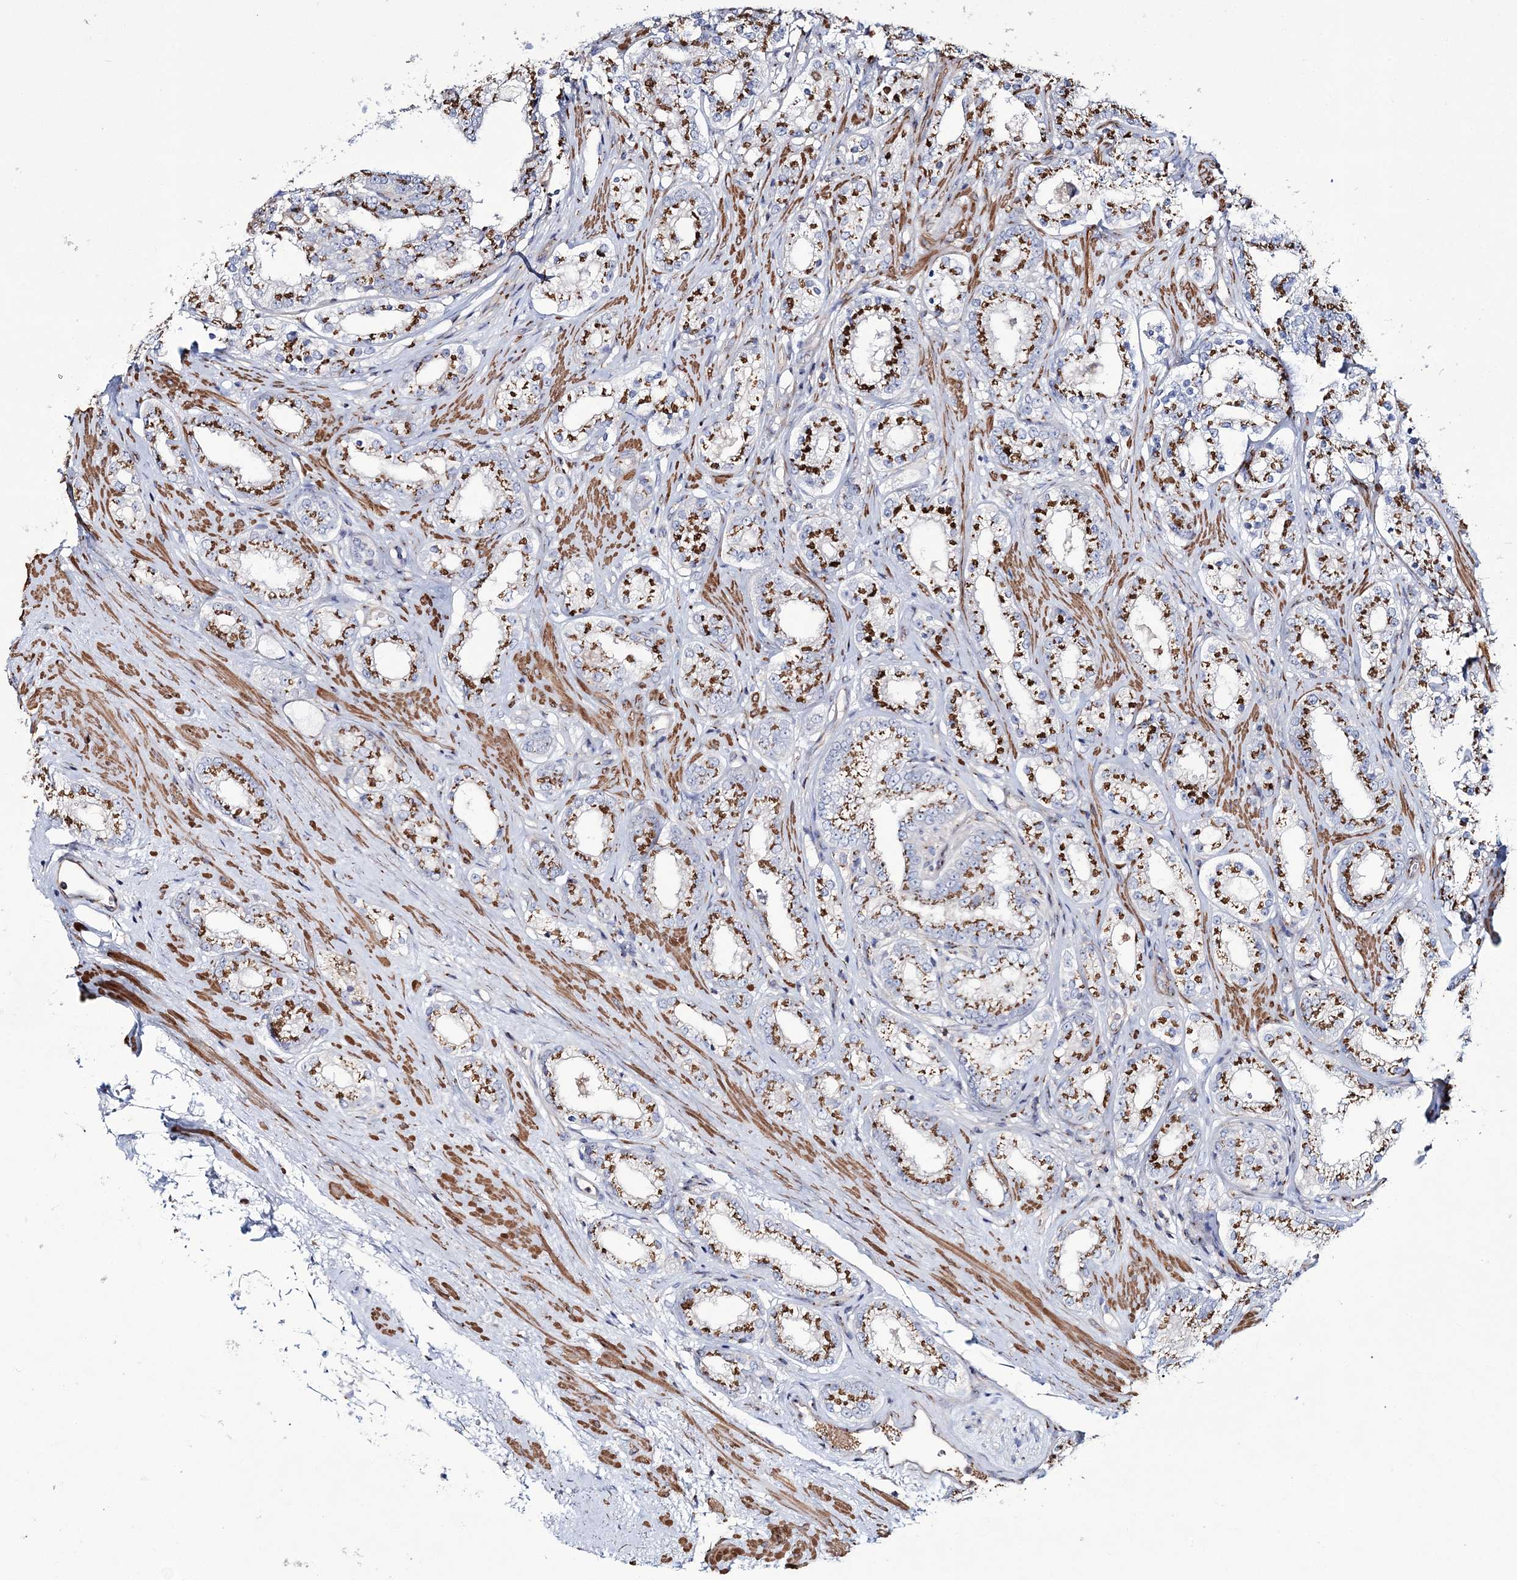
{"staining": {"intensity": "strong", "quantity": ">75%", "location": "cytoplasmic/membranous"}, "tissue": "prostate cancer", "cell_type": "Tumor cells", "image_type": "cancer", "snomed": [{"axis": "morphology", "description": "Normal tissue, NOS"}, {"axis": "morphology", "description": "Adenocarcinoma, High grade"}, {"axis": "topography", "description": "Prostate"}], "caption": "IHC of high-grade adenocarcinoma (prostate) demonstrates high levels of strong cytoplasmic/membranous staining in approximately >75% of tumor cells. (IHC, brightfield microscopy, high magnification).", "gene": "MAN1A2", "patient": {"sex": "male", "age": 83}}